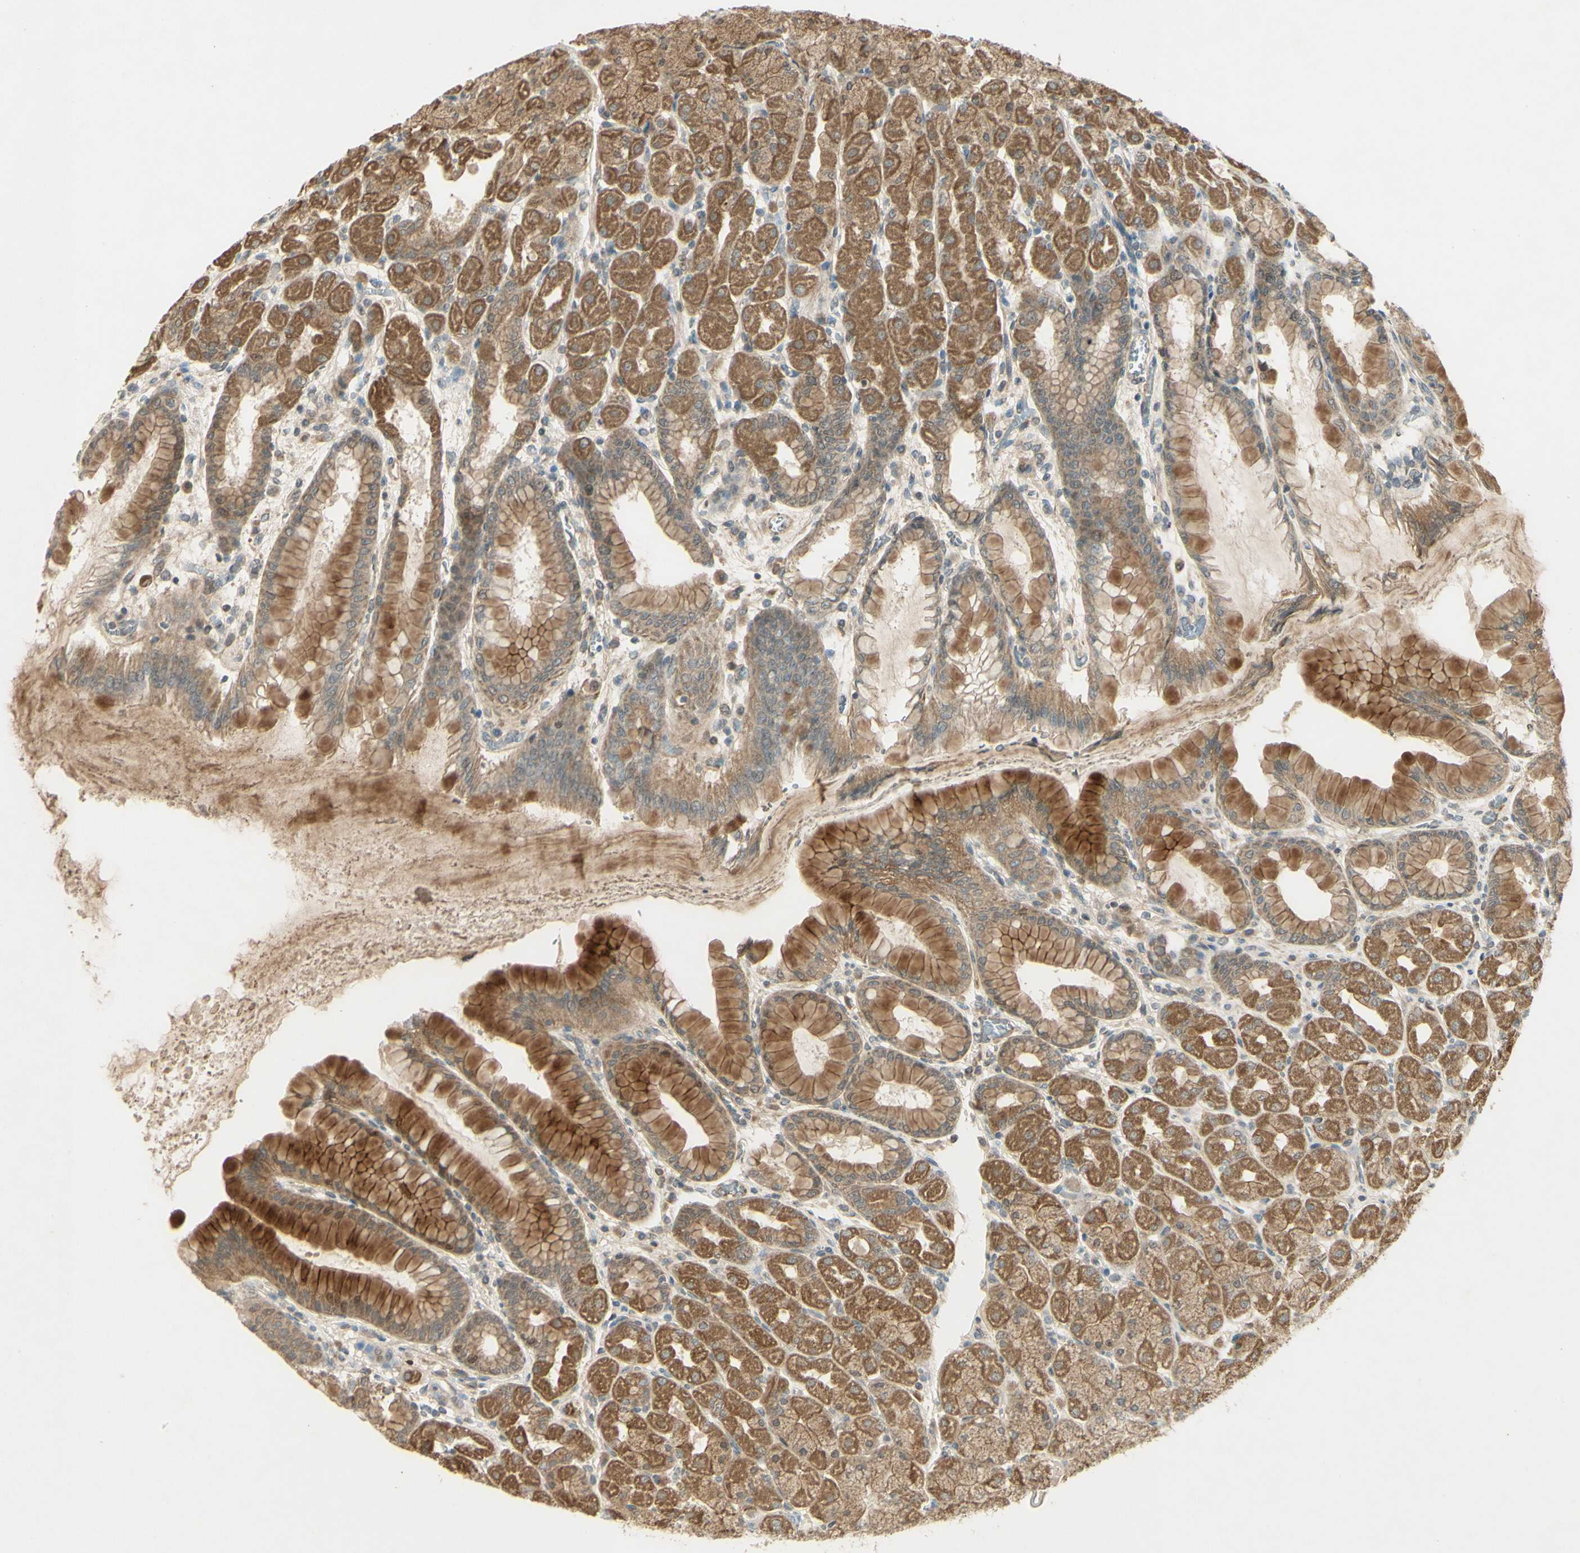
{"staining": {"intensity": "moderate", "quantity": ">75%", "location": "cytoplasmic/membranous"}, "tissue": "stomach", "cell_type": "Glandular cells", "image_type": "normal", "snomed": [{"axis": "morphology", "description": "Normal tissue, NOS"}, {"axis": "topography", "description": "Stomach, upper"}], "caption": "The micrograph reveals a brown stain indicating the presence of a protein in the cytoplasmic/membranous of glandular cells in stomach.", "gene": "RAD18", "patient": {"sex": "female", "age": 56}}